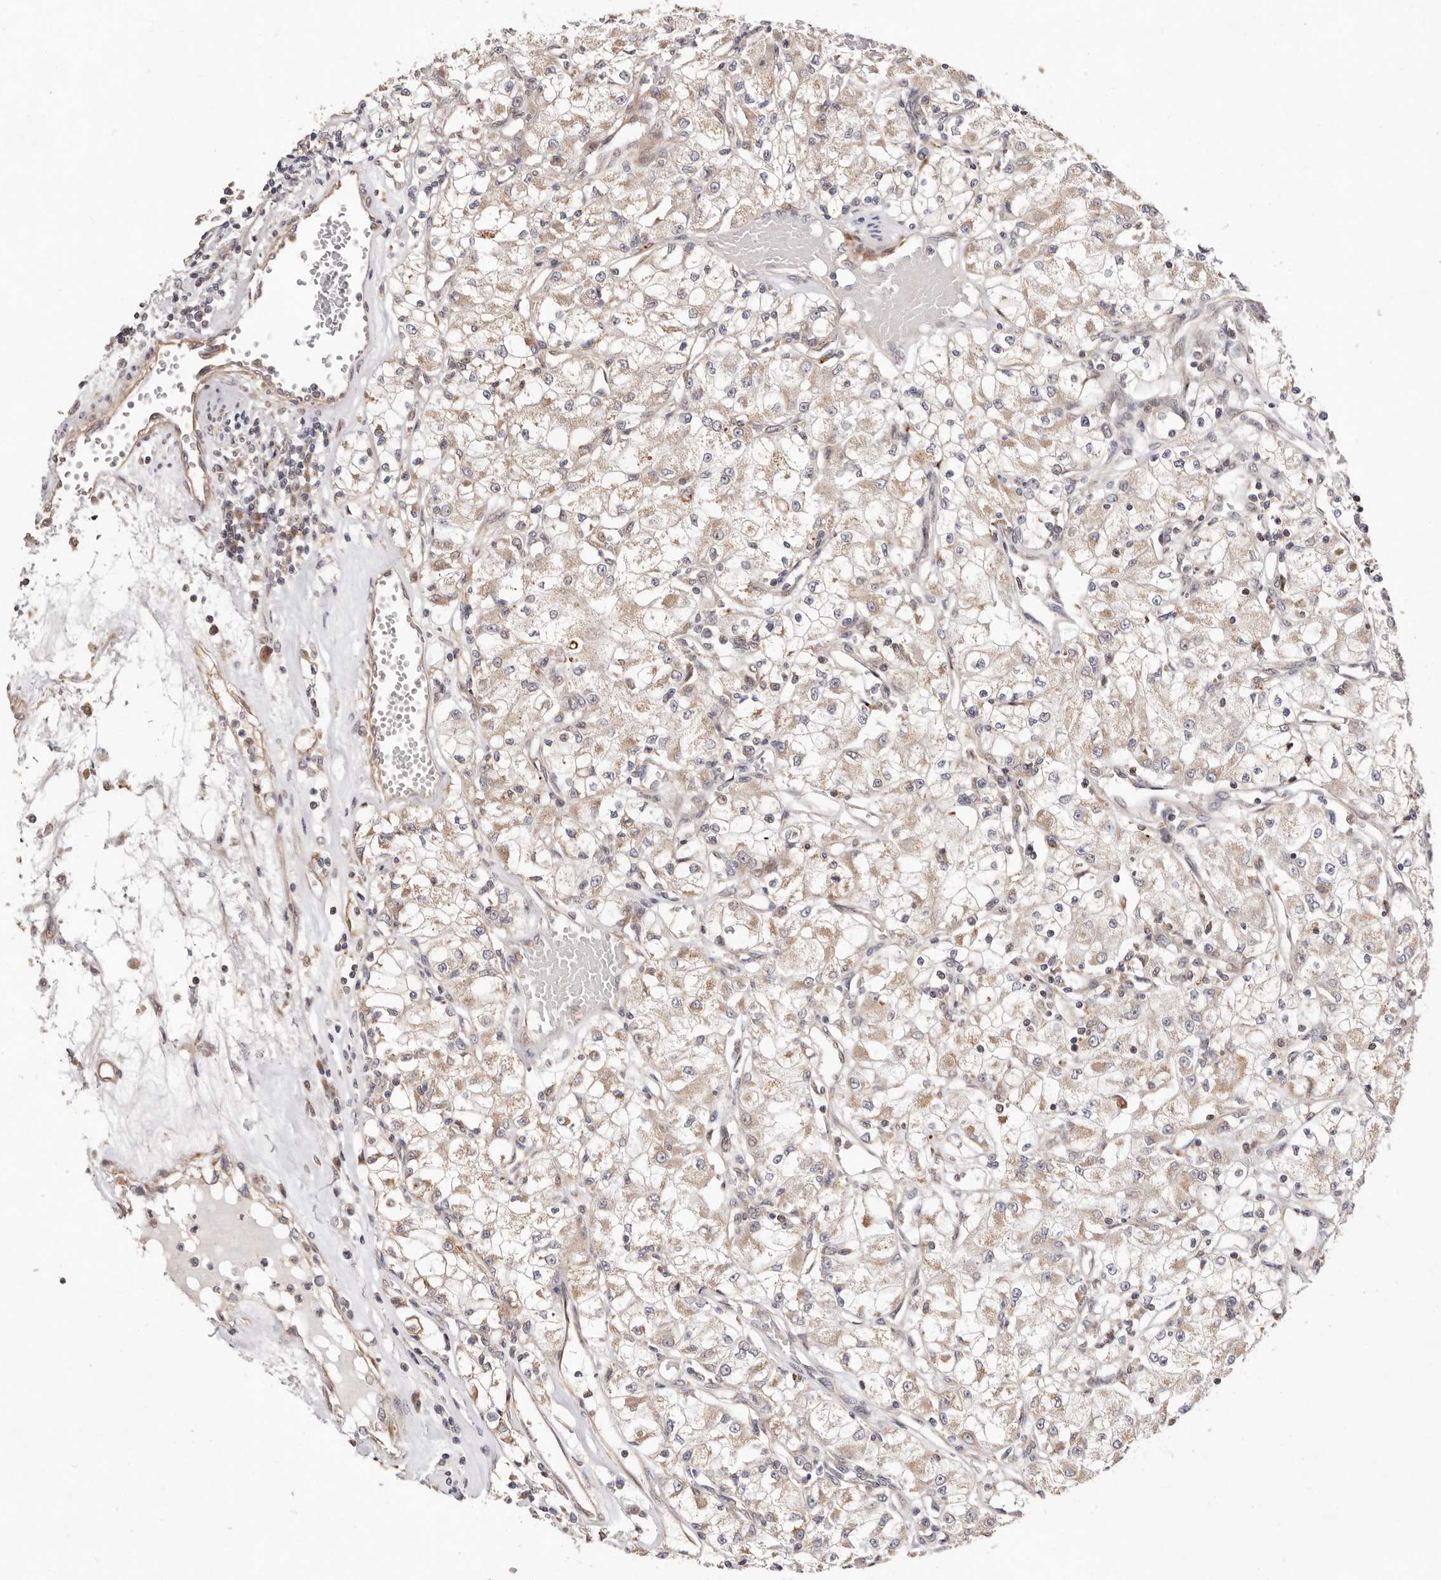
{"staining": {"intensity": "weak", "quantity": ">75%", "location": "cytoplasmic/membranous"}, "tissue": "renal cancer", "cell_type": "Tumor cells", "image_type": "cancer", "snomed": [{"axis": "morphology", "description": "Adenocarcinoma, NOS"}, {"axis": "topography", "description": "Kidney"}], "caption": "Protein analysis of renal adenocarcinoma tissue demonstrates weak cytoplasmic/membranous positivity in approximately >75% of tumor cells.", "gene": "USP33", "patient": {"sex": "female", "age": 59}}